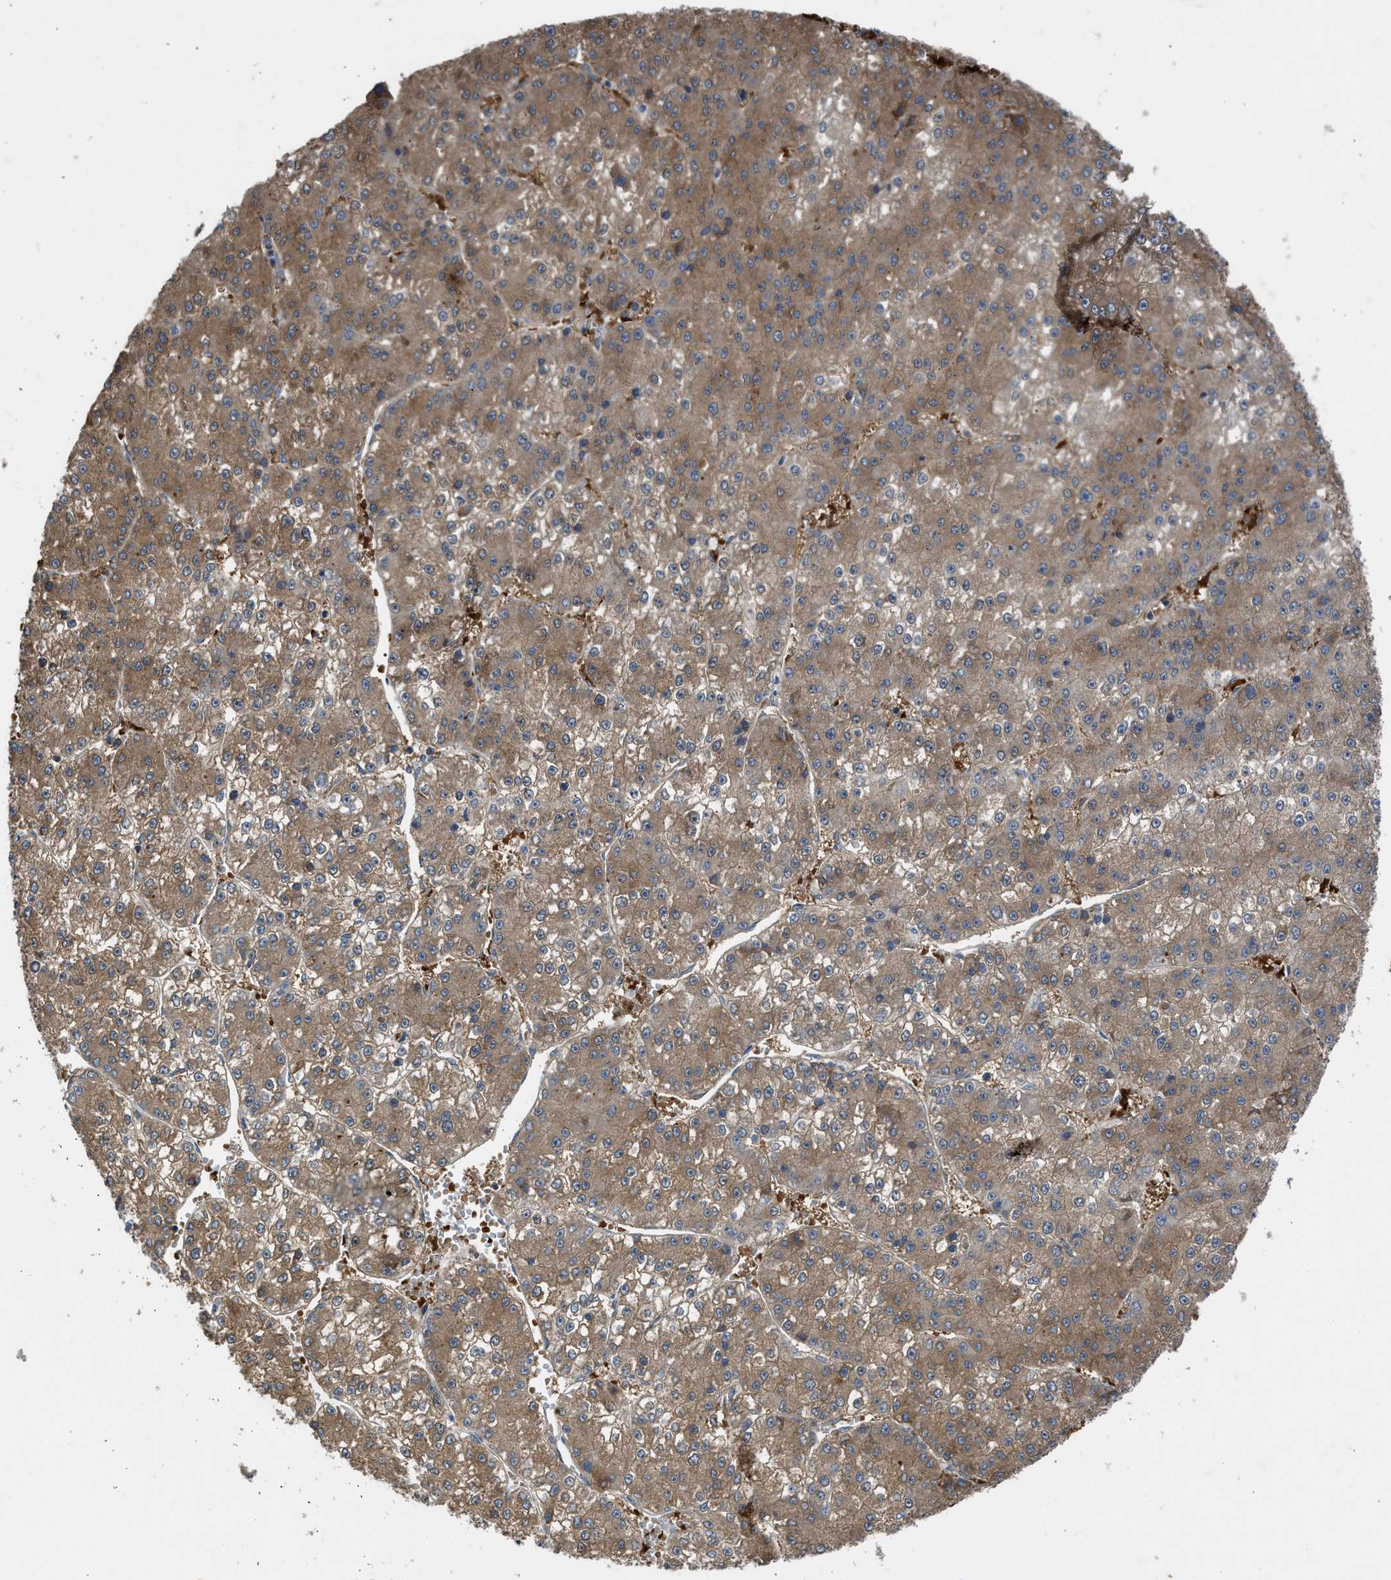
{"staining": {"intensity": "moderate", "quantity": ">75%", "location": "cytoplasmic/membranous"}, "tissue": "liver cancer", "cell_type": "Tumor cells", "image_type": "cancer", "snomed": [{"axis": "morphology", "description": "Carcinoma, Hepatocellular, NOS"}, {"axis": "topography", "description": "Liver"}], "caption": "About >75% of tumor cells in hepatocellular carcinoma (liver) demonstrate moderate cytoplasmic/membranous protein positivity as visualized by brown immunohistochemical staining.", "gene": "MAPK7", "patient": {"sex": "female", "age": 73}}